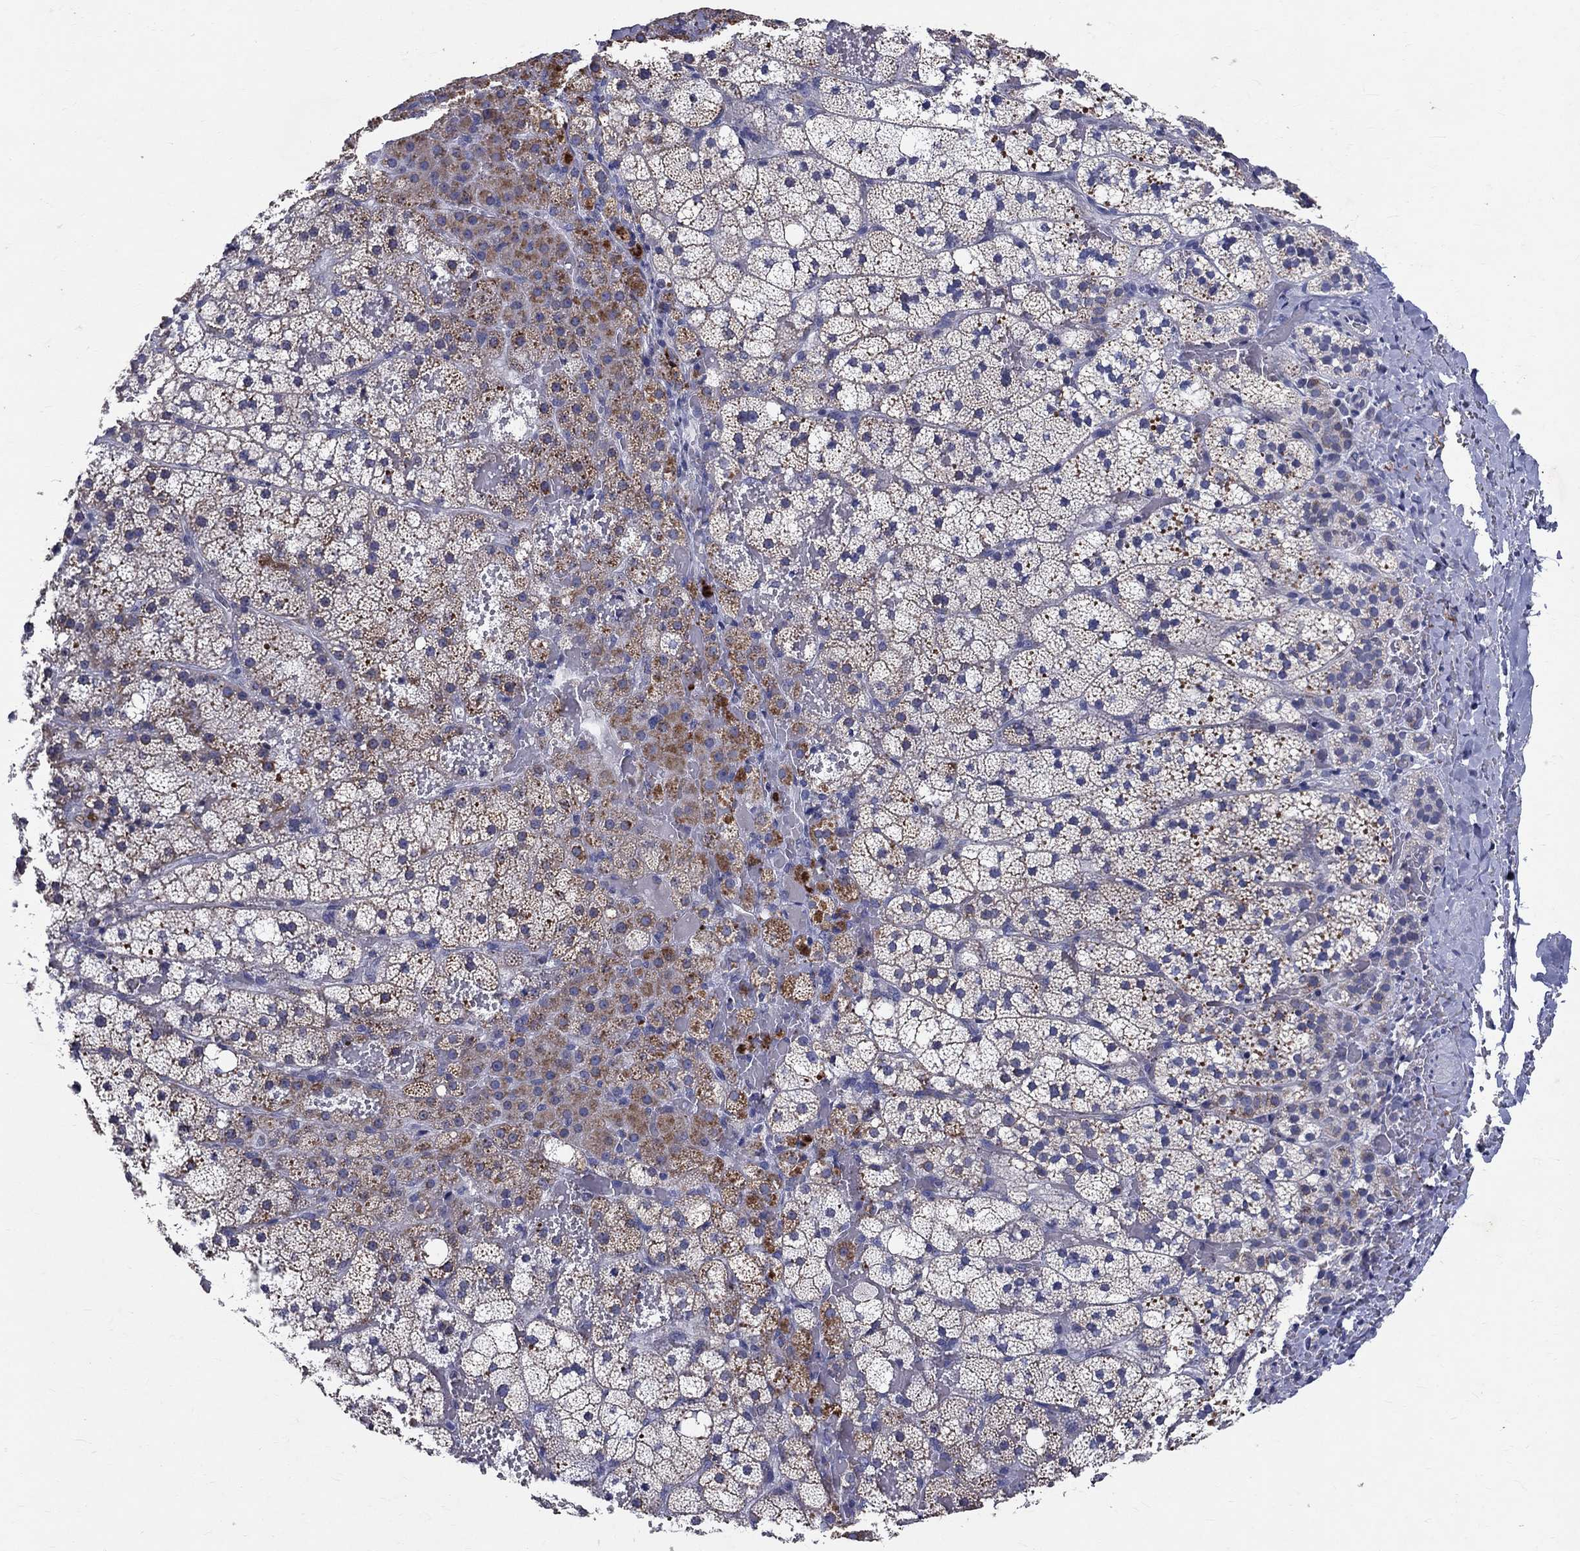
{"staining": {"intensity": "strong", "quantity": "<25%", "location": "cytoplasmic/membranous"}, "tissue": "adrenal gland", "cell_type": "Glandular cells", "image_type": "normal", "snomed": [{"axis": "morphology", "description": "Normal tissue, NOS"}, {"axis": "topography", "description": "Adrenal gland"}], "caption": "Adrenal gland stained with a brown dye demonstrates strong cytoplasmic/membranous positive expression in approximately <25% of glandular cells.", "gene": "SLC4A10", "patient": {"sex": "male", "age": 53}}